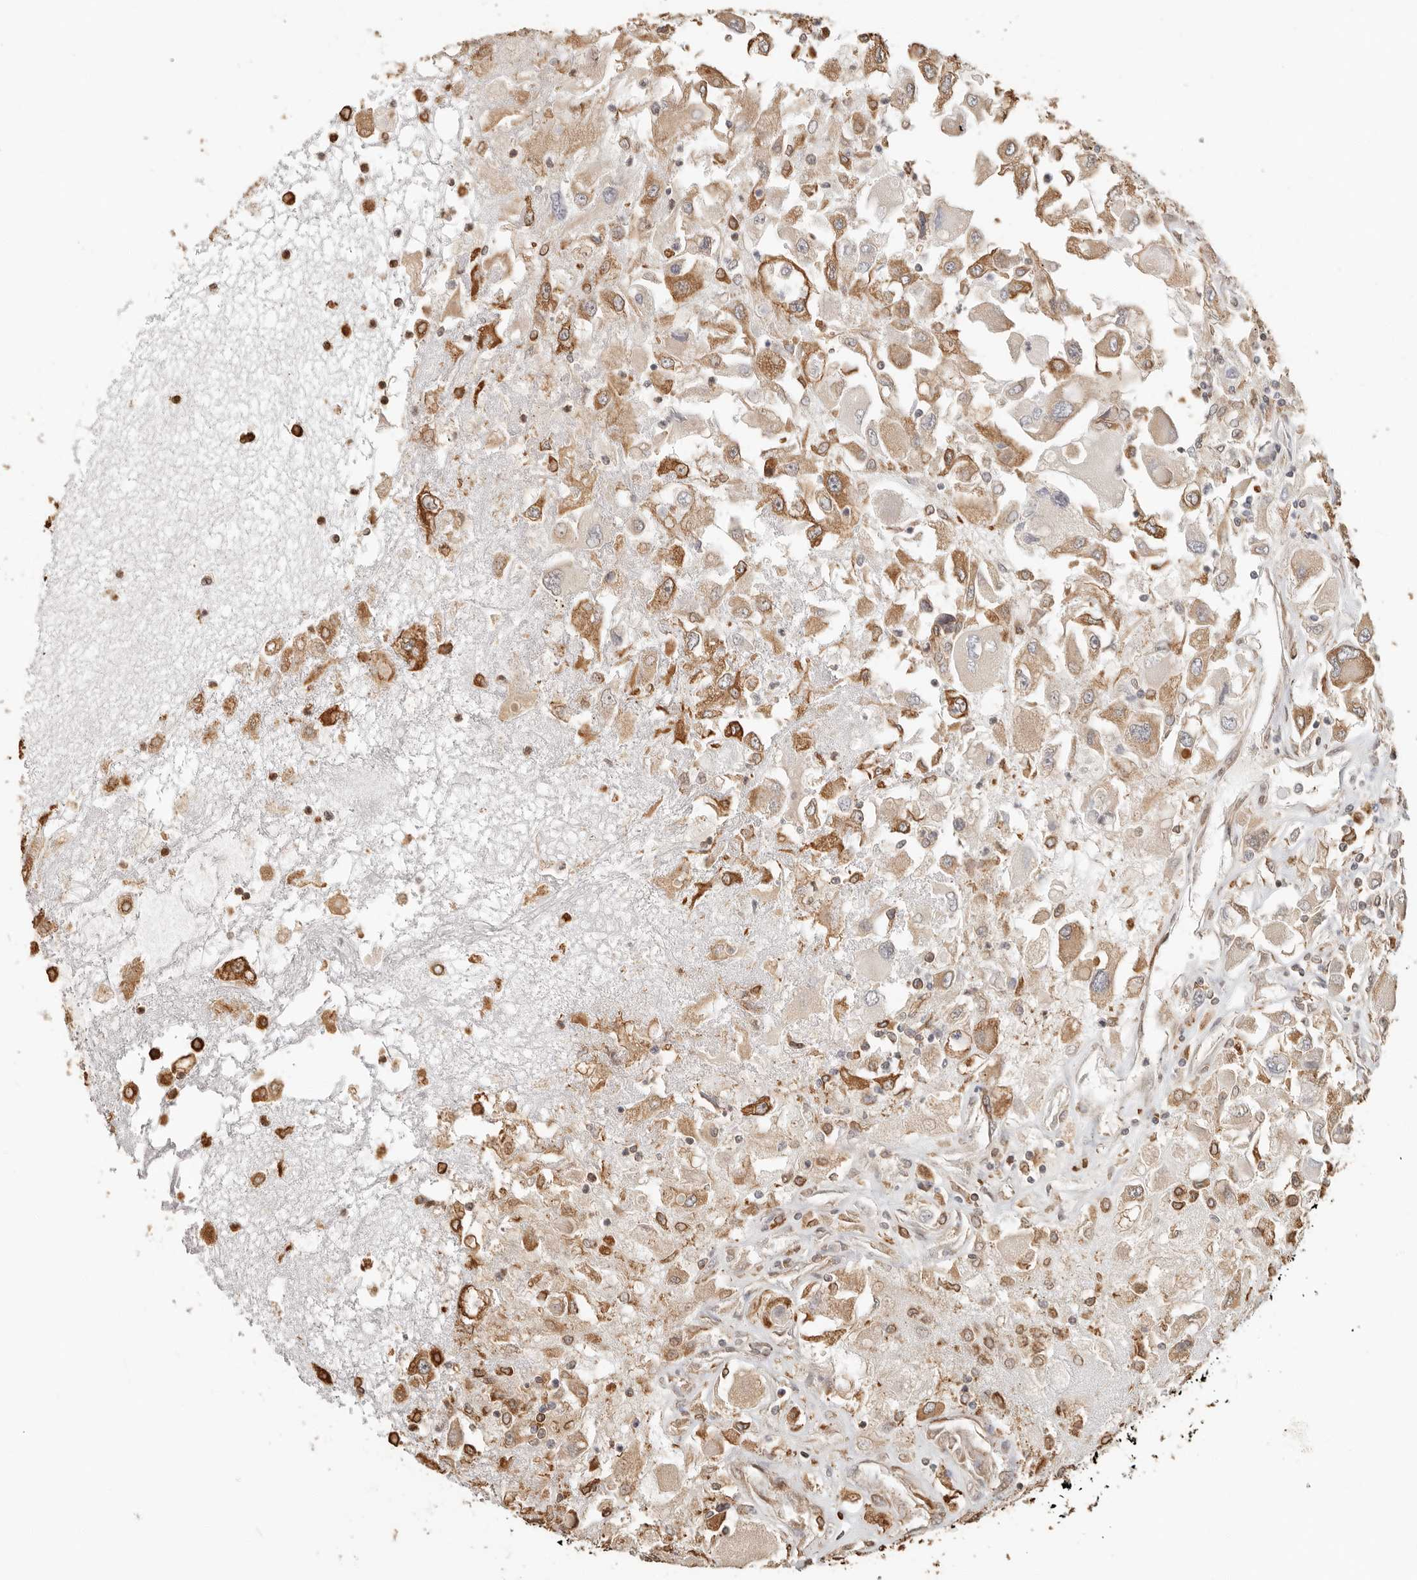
{"staining": {"intensity": "moderate", "quantity": ">75%", "location": "cytoplasmic/membranous"}, "tissue": "renal cancer", "cell_type": "Tumor cells", "image_type": "cancer", "snomed": [{"axis": "morphology", "description": "Adenocarcinoma, NOS"}, {"axis": "topography", "description": "Kidney"}], "caption": "Tumor cells show medium levels of moderate cytoplasmic/membranous positivity in about >75% of cells in adenocarcinoma (renal).", "gene": "ARHGEF10L", "patient": {"sex": "female", "age": 52}}